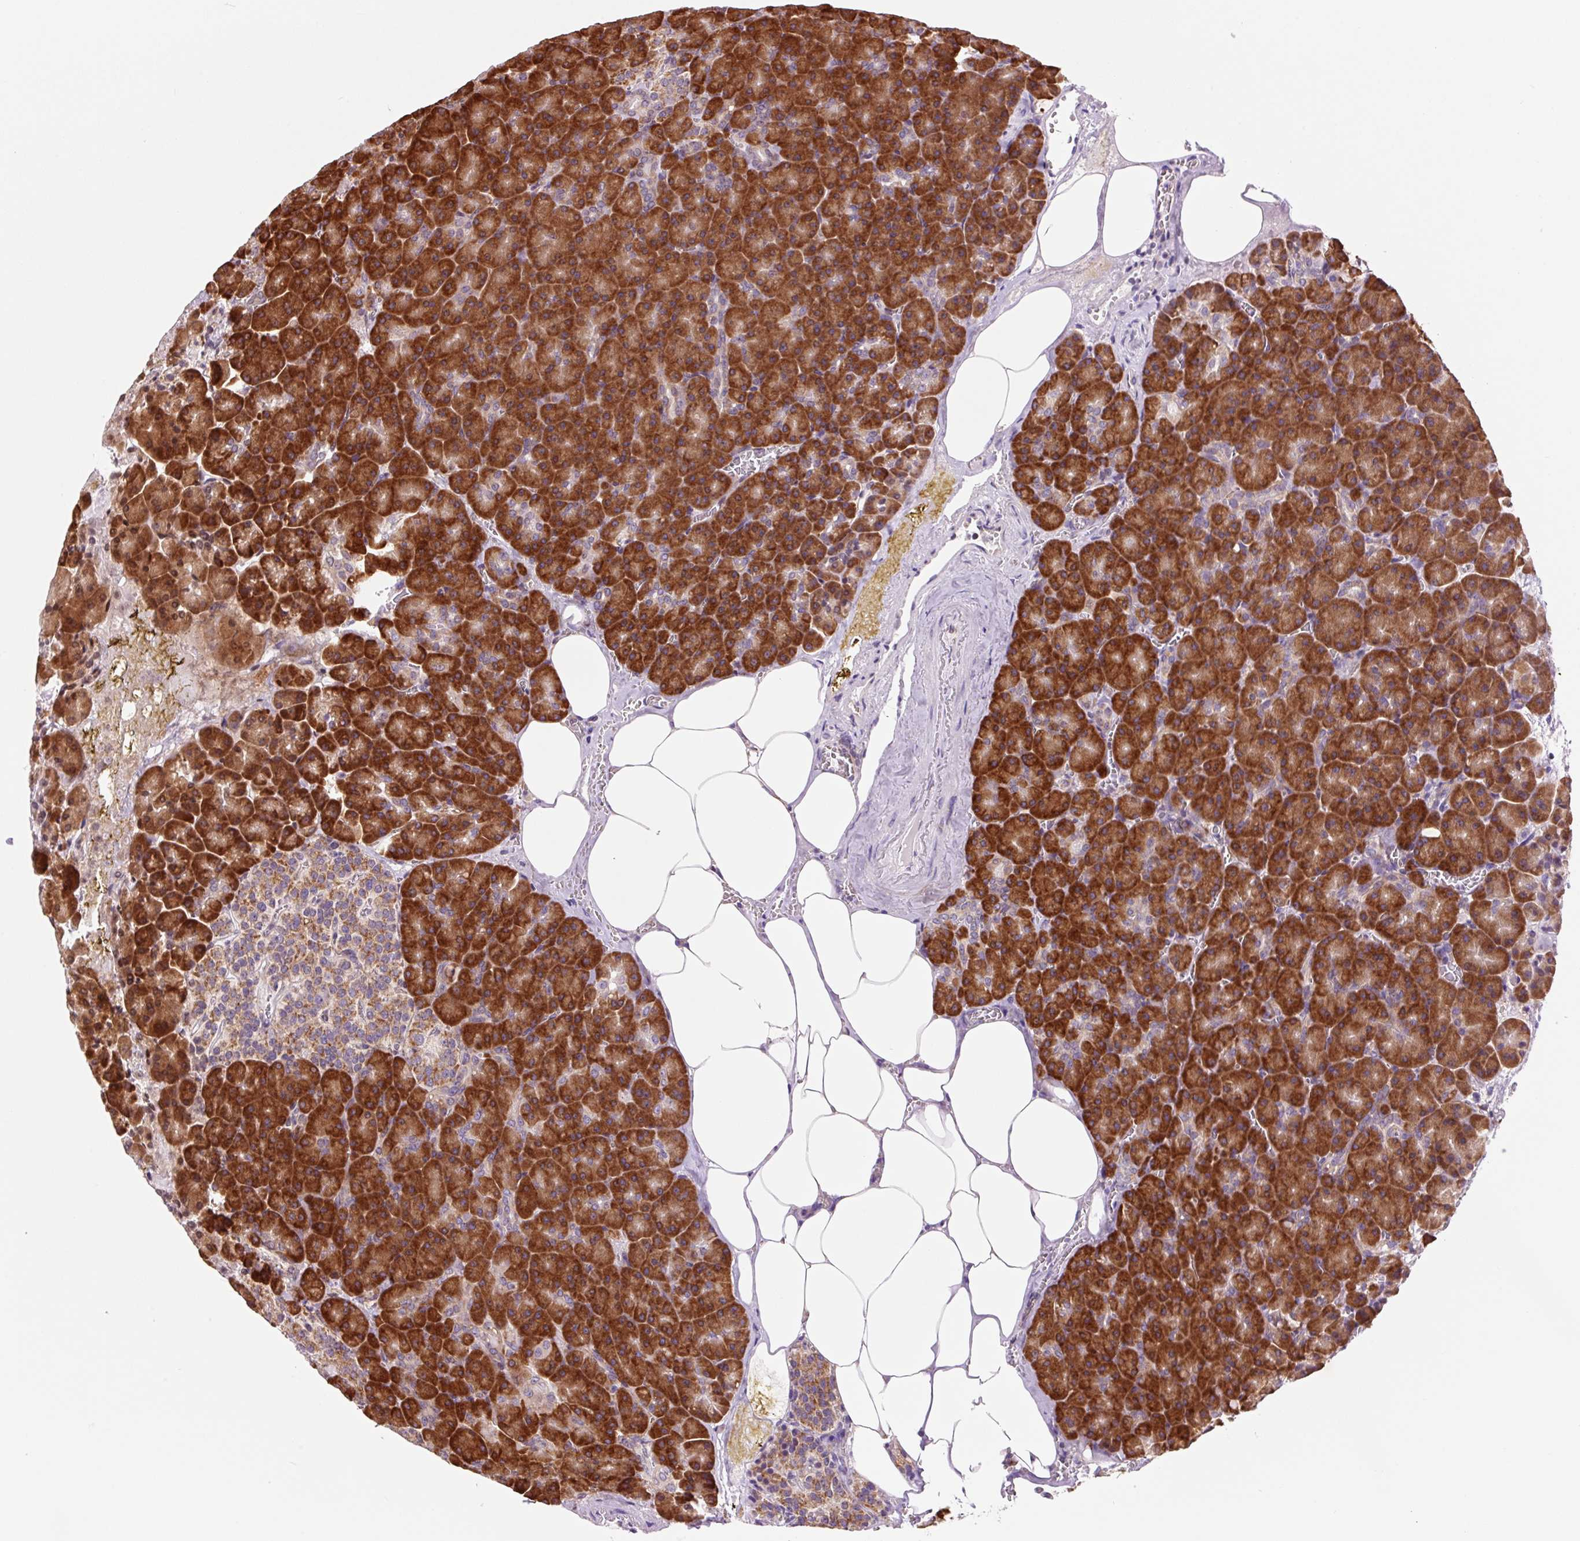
{"staining": {"intensity": "strong", "quantity": ">75%", "location": "cytoplasmic/membranous"}, "tissue": "pancreas", "cell_type": "Exocrine glandular cells", "image_type": "normal", "snomed": [{"axis": "morphology", "description": "Normal tissue, NOS"}, {"axis": "topography", "description": "Pancreas"}], "caption": "Brown immunohistochemical staining in unremarkable human pancreas reveals strong cytoplasmic/membranous expression in about >75% of exocrine glandular cells.", "gene": "RPL41", "patient": {"sex": "female", "age": 74}}